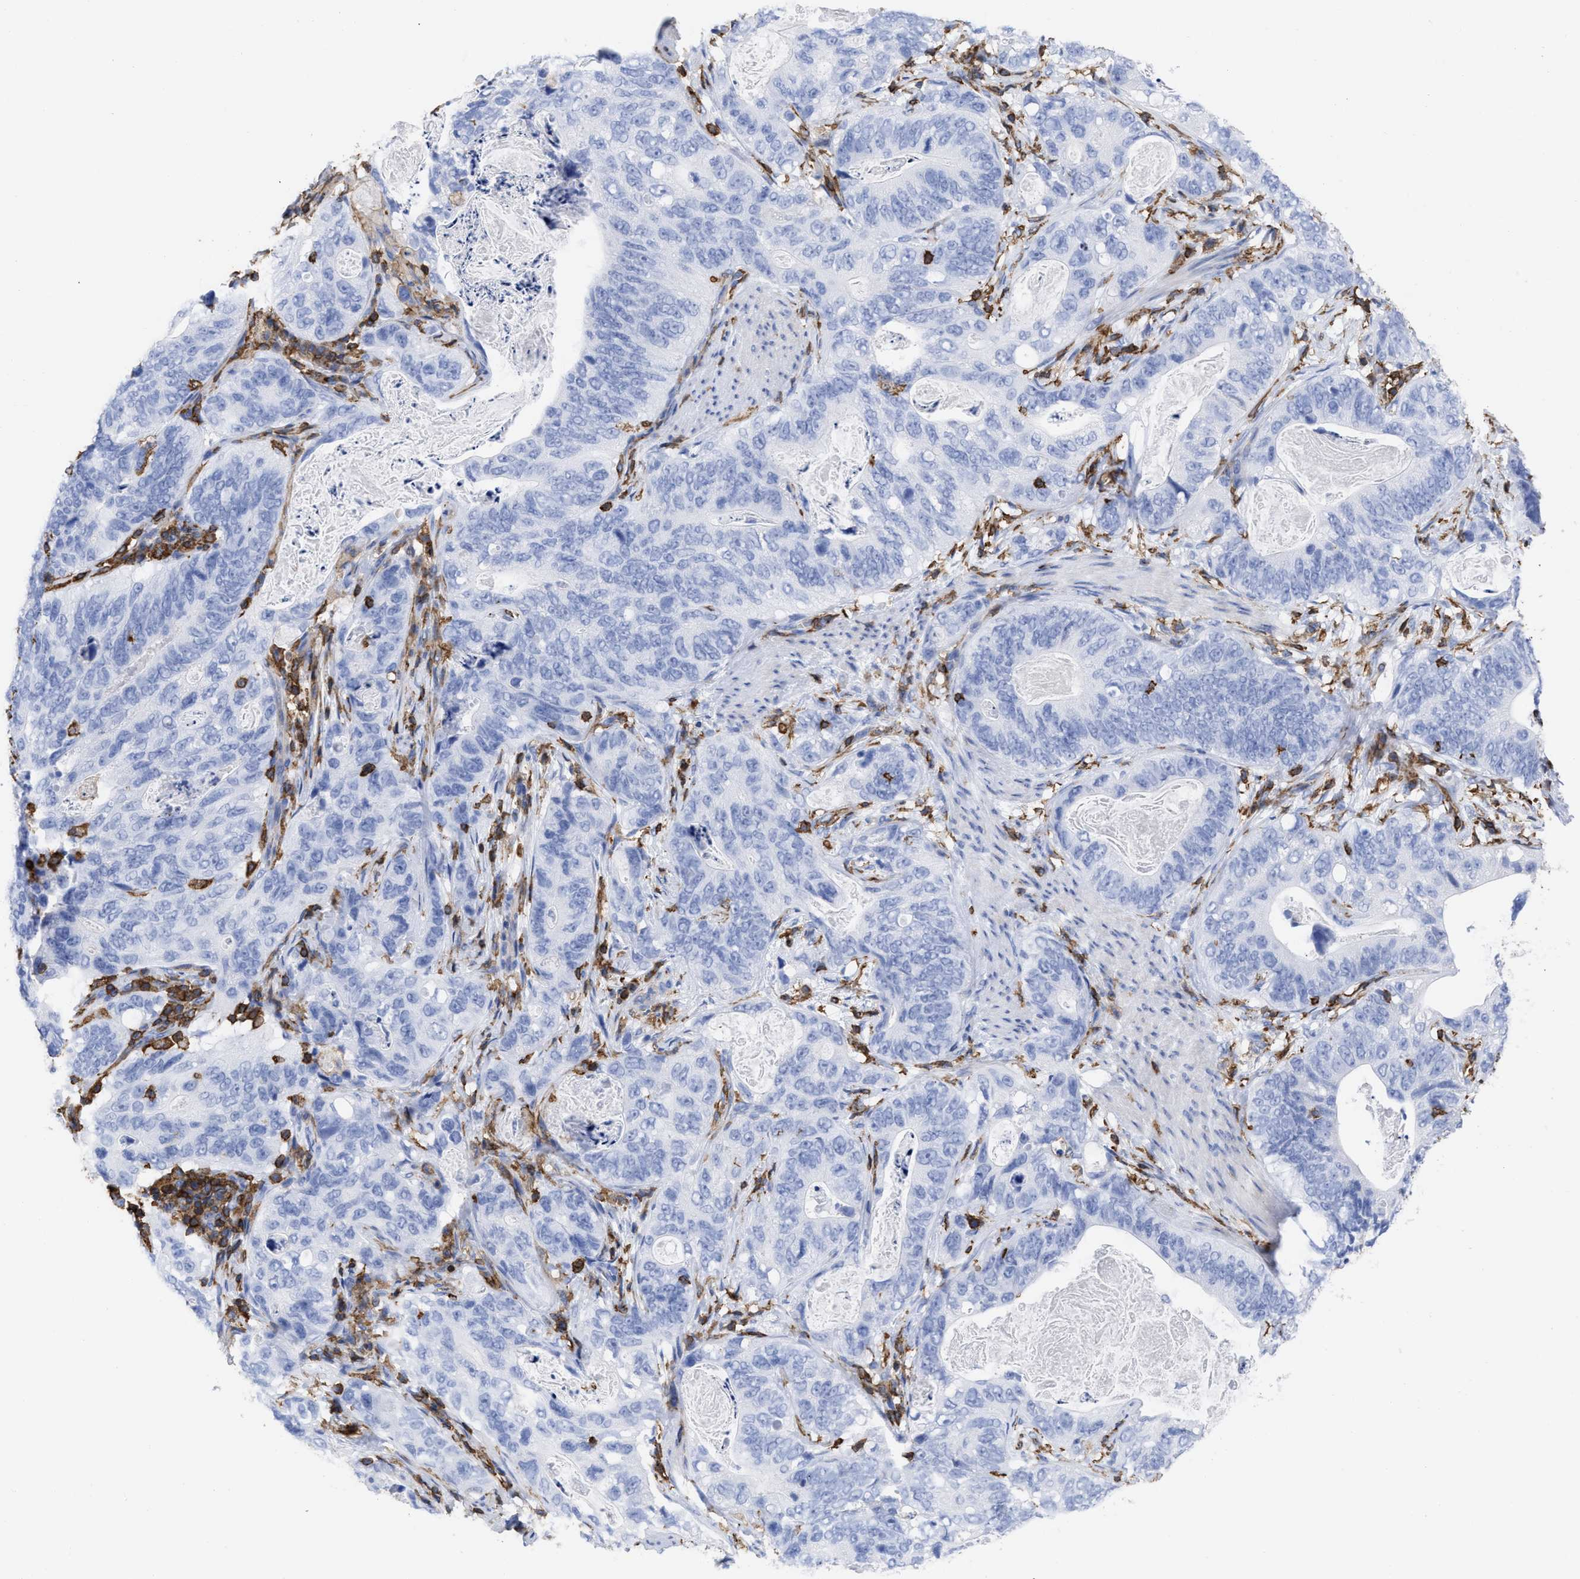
{"staining": {"intensity": "negative", "quantity": "none", "location": "none"}, "tissue": "stomach cancer", "cell_type": "Tumor cells", "image_type": "cancer", "snomed": [{"axis": "morphology", "description": "Normal tissue, NOS"}, {"axis": "morphology", "description": "Adenocarcinoma, NOS"}, {"axis": "topography", "description": "Stomach"}], "caption": "Immunohistochemistry of adenocarcinoma (stomach) exhibits no positivity in tumor cells.", "gene": "HCLS1", "patient": {"sex": "female", "age": 89}}